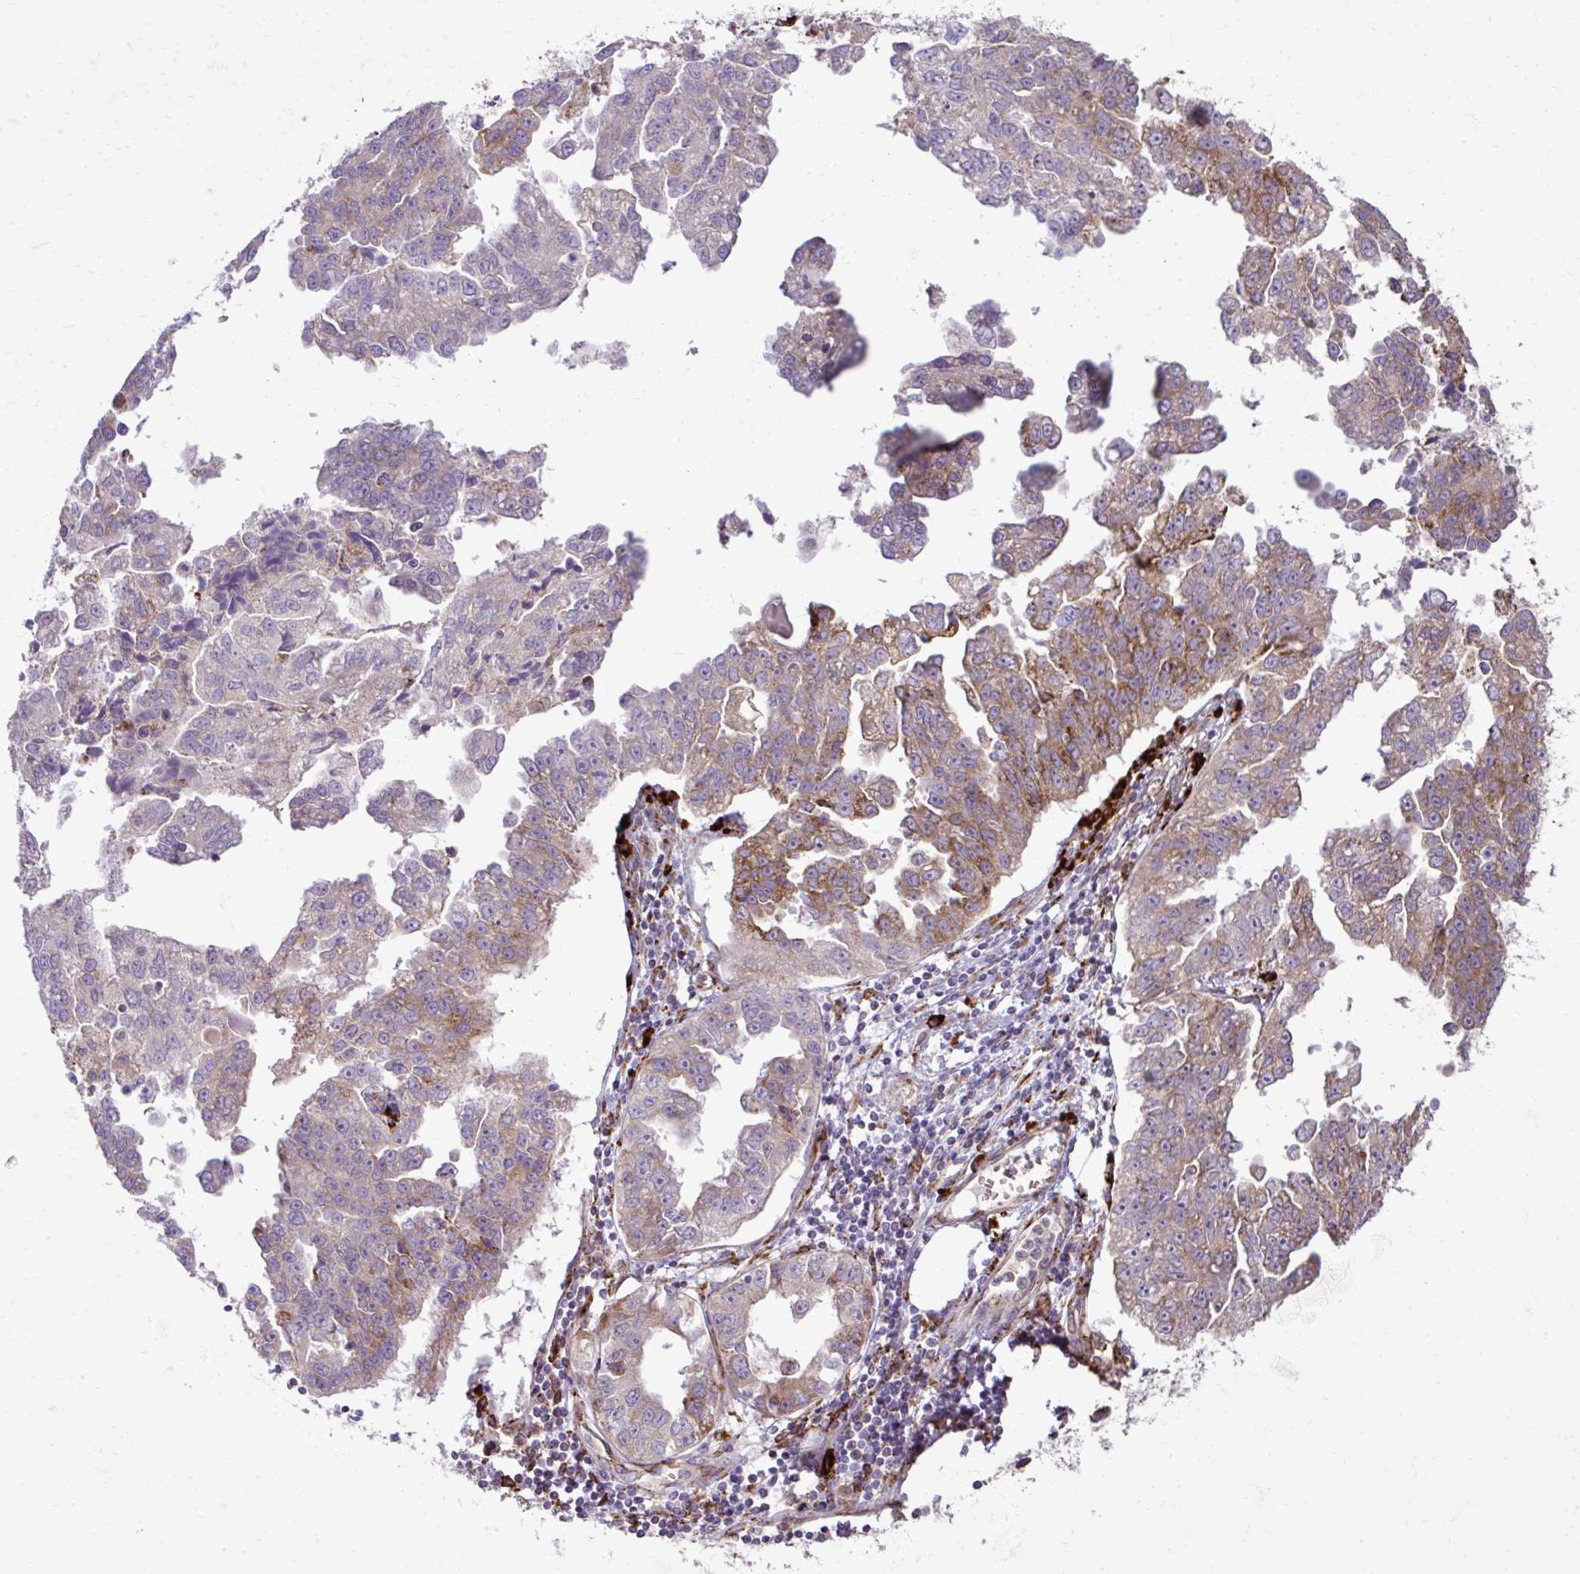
{"staining": {"intensity": "weak", "quantity": "25%-75%", "location": "cytoplasmic/membranous"}, "tissue": "ovarian cancer", "cell_type": "Tumor cells", "image_type": "cancer", "snomed": [{"axis": "morphology", "description": "Cystadenocarcinoma, serous, NOS"}, {"axis": "topography", "description": "Ovary"}], "caption": "Ovarian cancer stained with DAB (3,3'-diaminobenzidine) immunohistochemistry shows low levels of weak cytoplasmic/membranous staining in about 25%-75% of tumor cells. The staining is performed using DAB (3,3'-diaminobenzidine) brown chromogen to label protein expression. The nuclei are counter-stained blue using hematoxylin.", "gene": "LIMS1", "patient": {"sex": "female", "age": 75}}